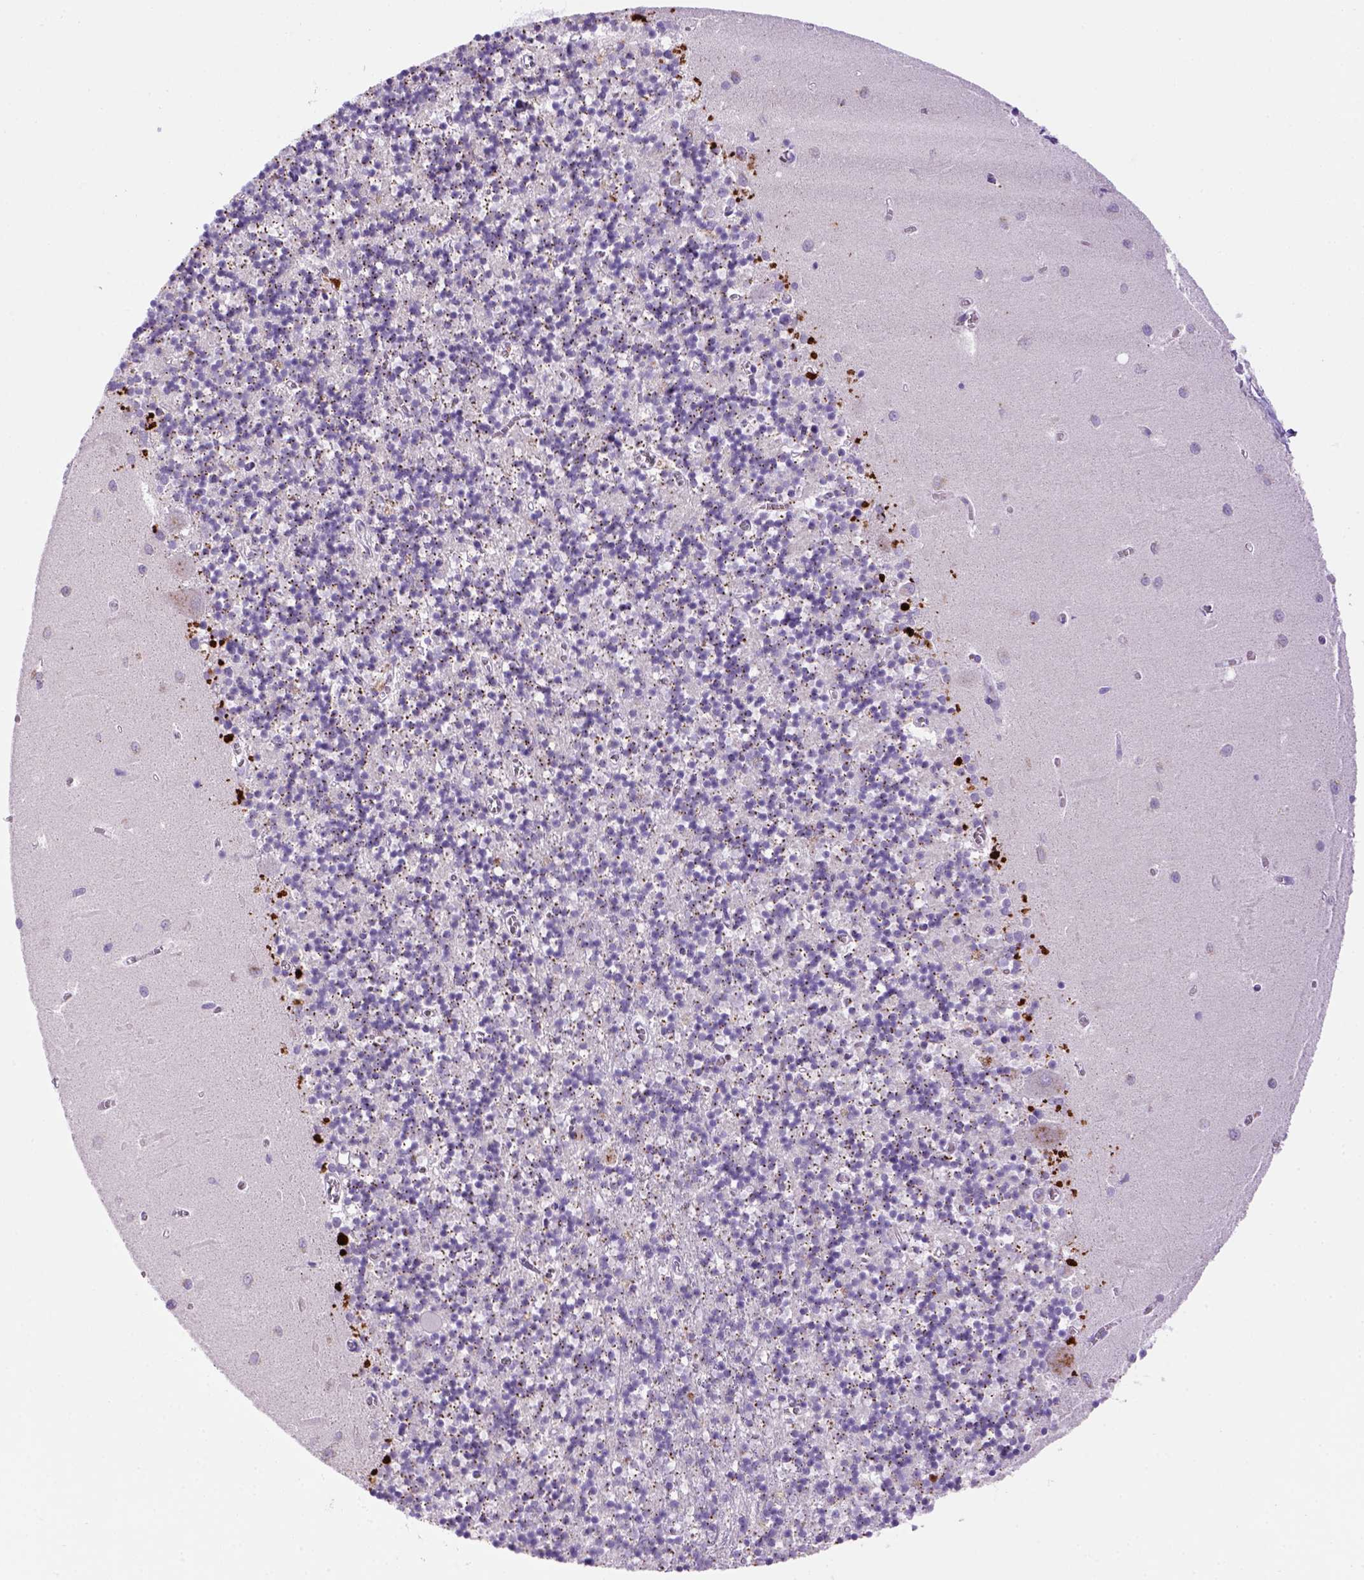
{"staining": {"intensity": "negative", "quantity": "none", "location": "none"}, "tissue": "cerebellum", "cell_type": "Cells in granular layer", "image_type": "normal", "snomed": [{"axis": "morphology", "description": "Normal tissue, NOS"}, {"axis": "topography", "description": "Cerebellum"}], "caption": "Immunohistochemistry (IHC) image of unremarkable cerebellum stained for a protein (brown), which reveals no expression in cells in granular layer. (DAB IHC, high magnification).", "gene": "CD3E", "patient": {"sex": "female", "age": 64}}